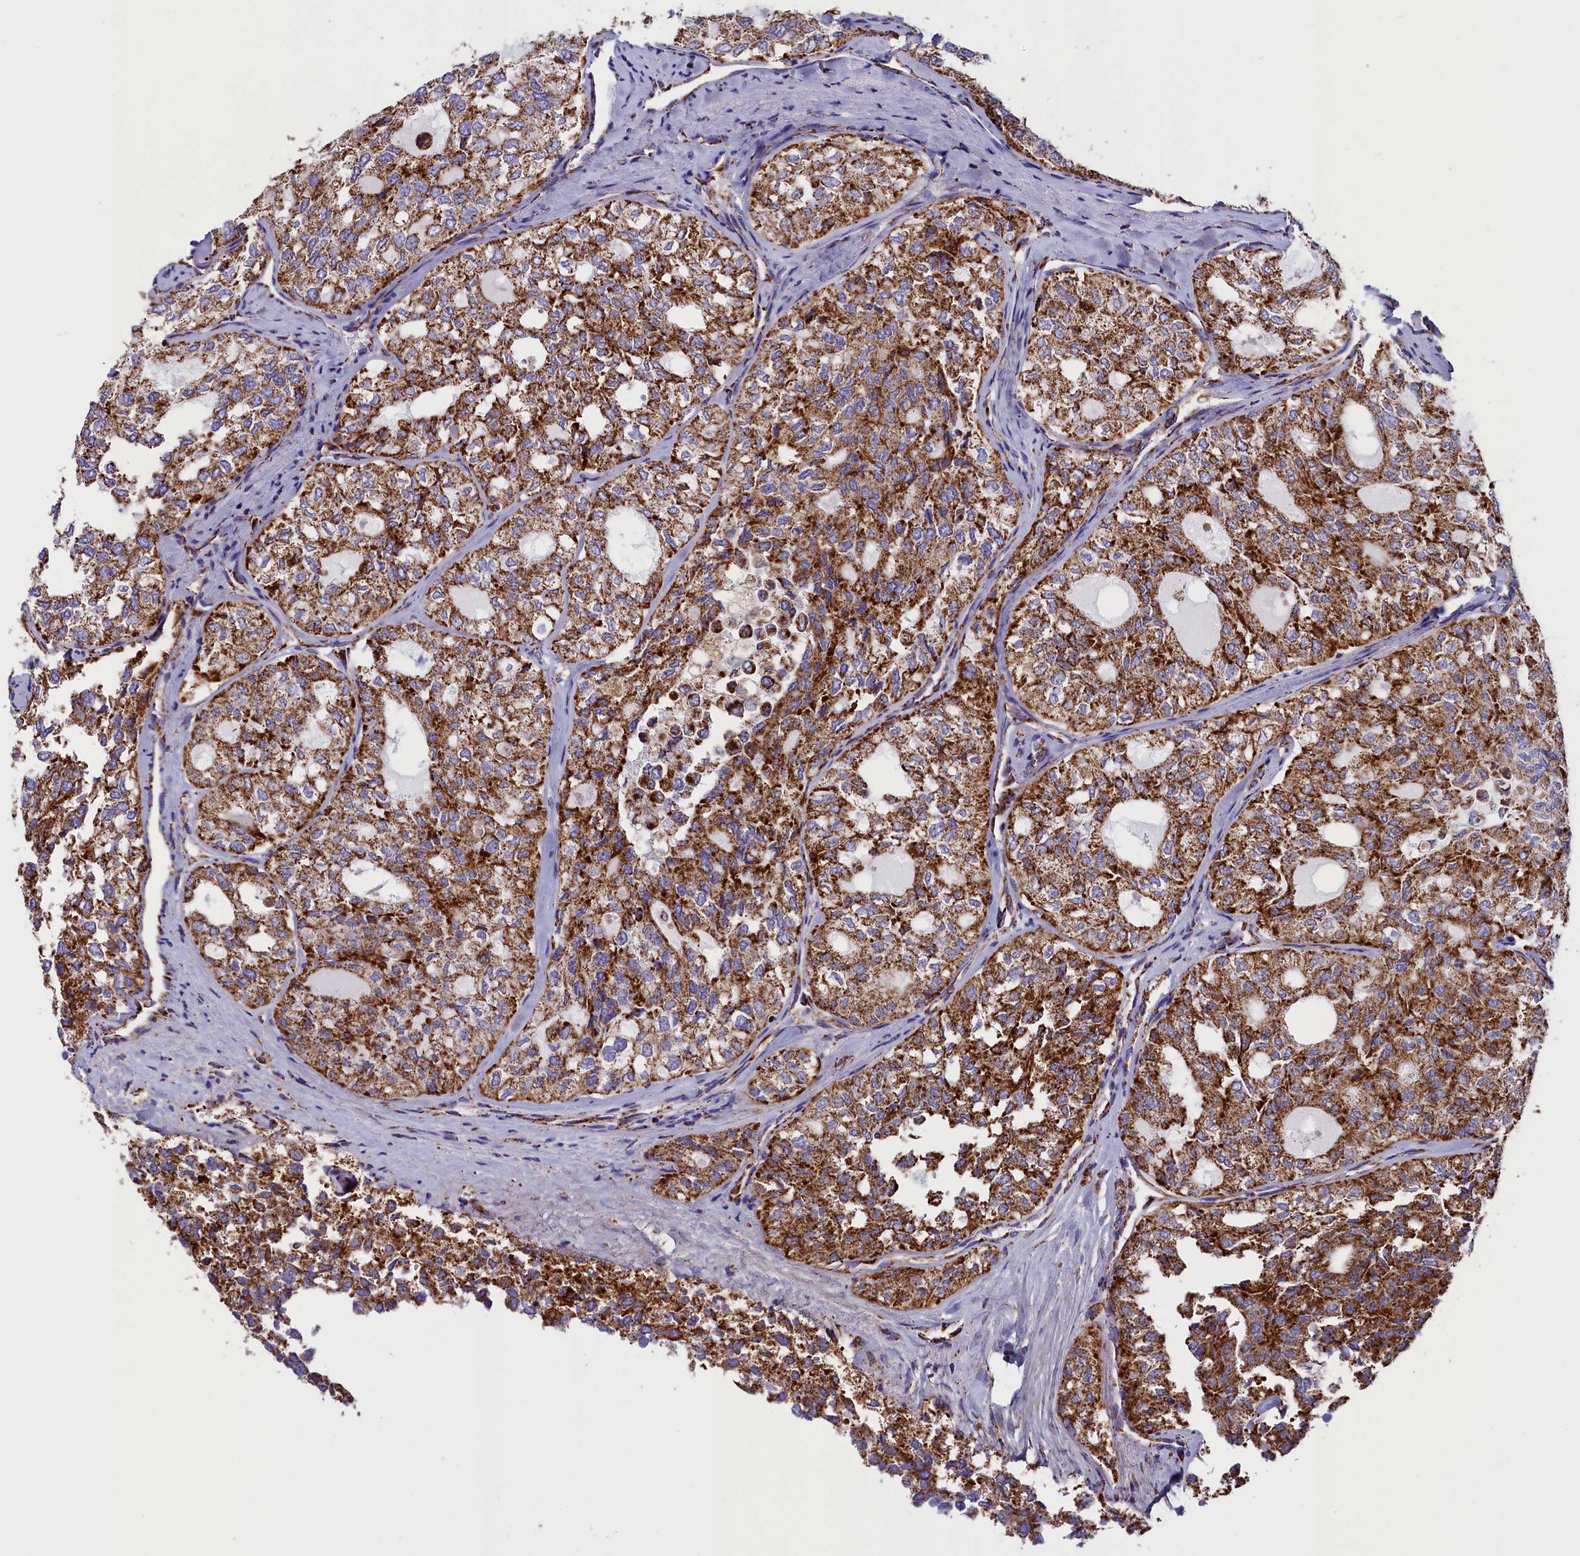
{"staining": {"intensity": "strong", "quantity": ">75%", "location": "cytoplasmic/membranous"}, "tissue": "thyroid cancer", "cell_type": "Tumor cells", "image_type": "cancer", "snomed": [{"axis": "morphology", "description": "Follicular adenoma carcinoma, NOS"}, {"axis": "topography", "description": "Thyroid gland"}], "caption": "A micrograph showing strong cytoplasmic/membranous staining in approximately >75% of tumor cells in thyroid follicular adenoma carcinoma, as visualized by brown immunohistochemical staining.", "gene": "SLC39A3", "patient": {"sex": "male", "age": 75}}